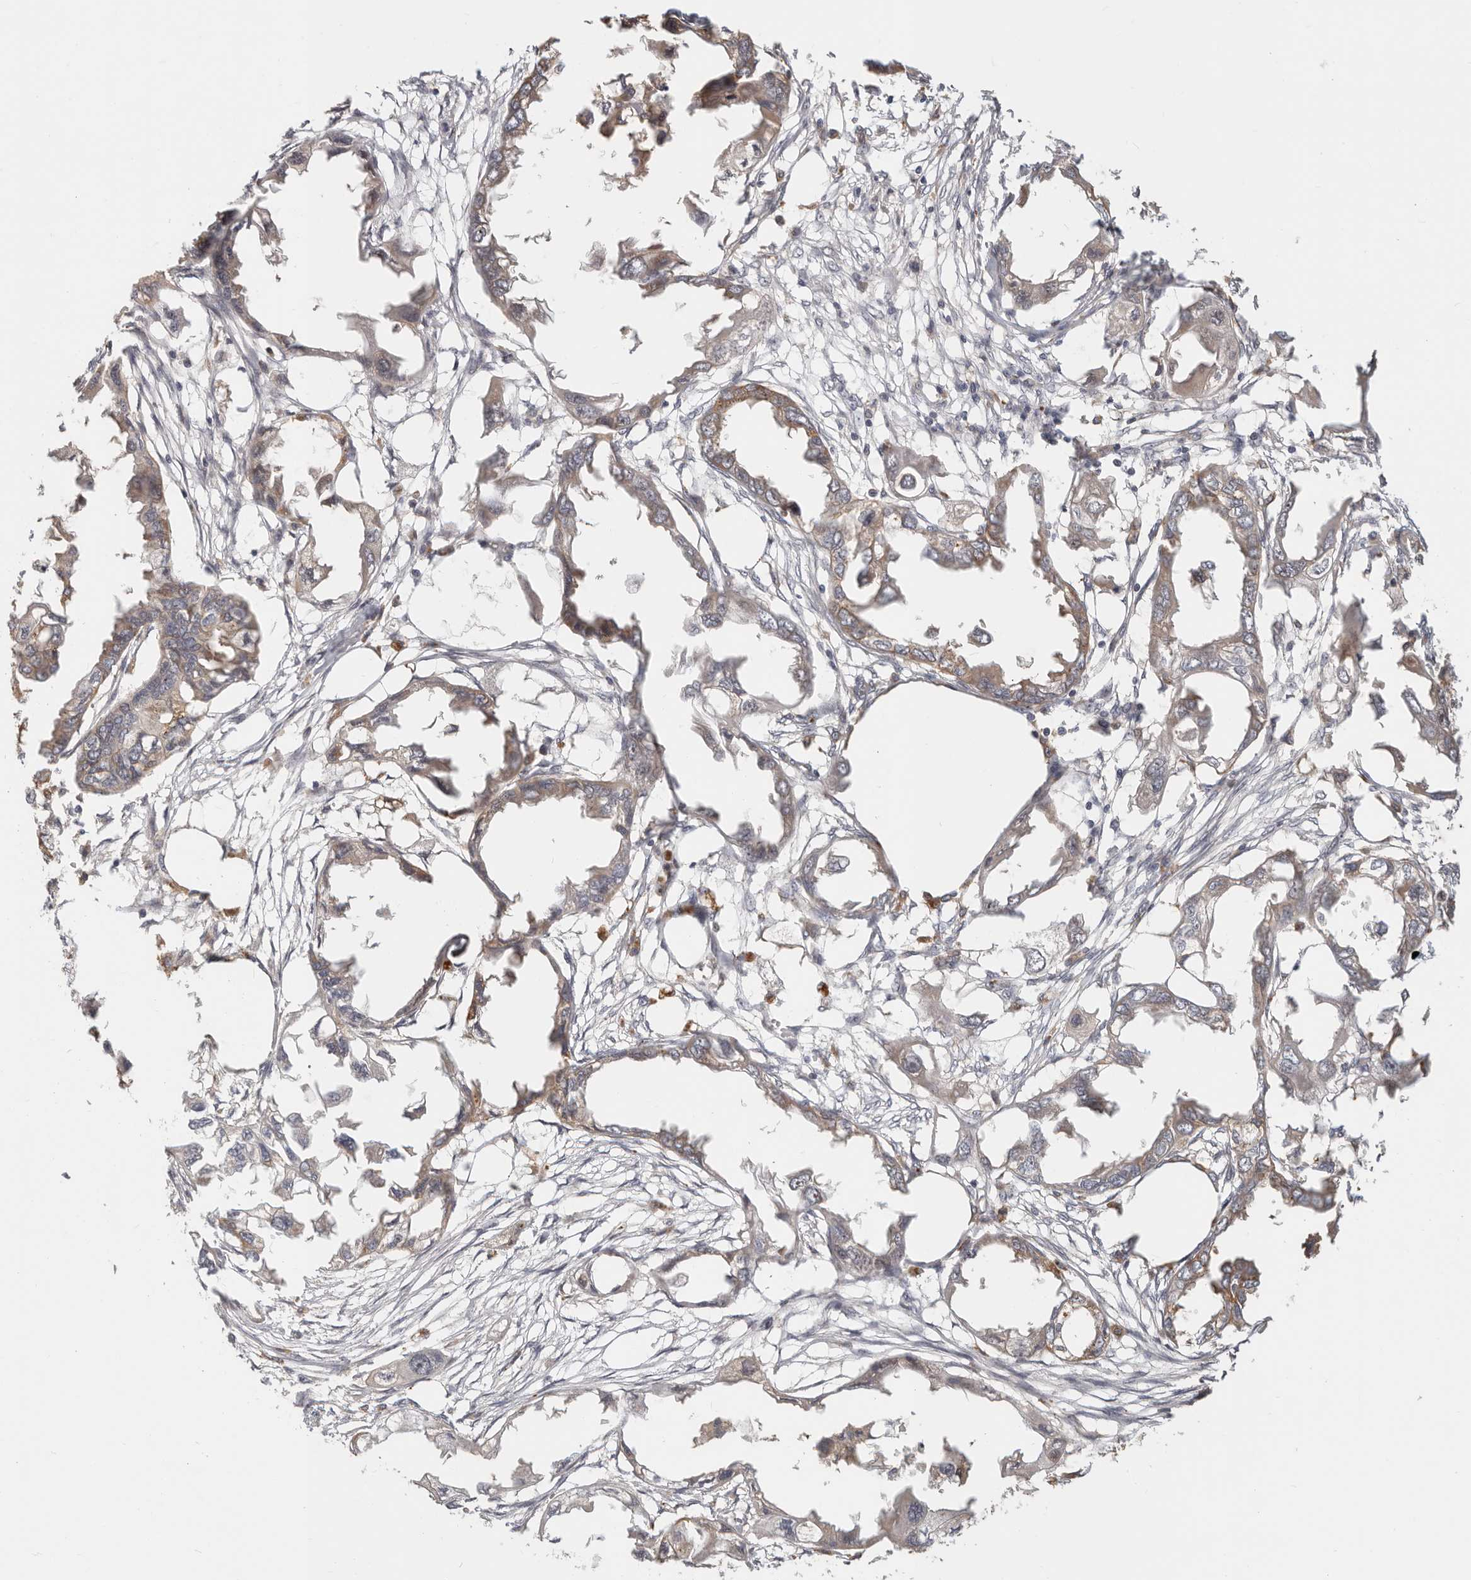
{"staining": {"intensity": "weak", "quantity": "25%-75%", "location": "cytoplasmic/membranous"}, "tissue": "endometrial cancer", "cell_type": "Tumor cells", "image_type": "cancer", "snomed": [{"axis": "morphology", "description": "Adenocarcinoma, NOS"}, {"axis": "morphology", "description": "Adenocarcinoma, metastatic, NOS"}, {"axis": "topography", "description": "Adipose tissue"}, {"axis": "topography", "description": "Endometrium"}], "caption": "Weak cytoplasmic/membranous expression for a protein is present in about 25%-75% of tumor cells of endometrial cancer (metastatic adenocarcinoma) using IHC.", "gene": "ZRANB1", "patient": {"sex": "female", "age": 67}}